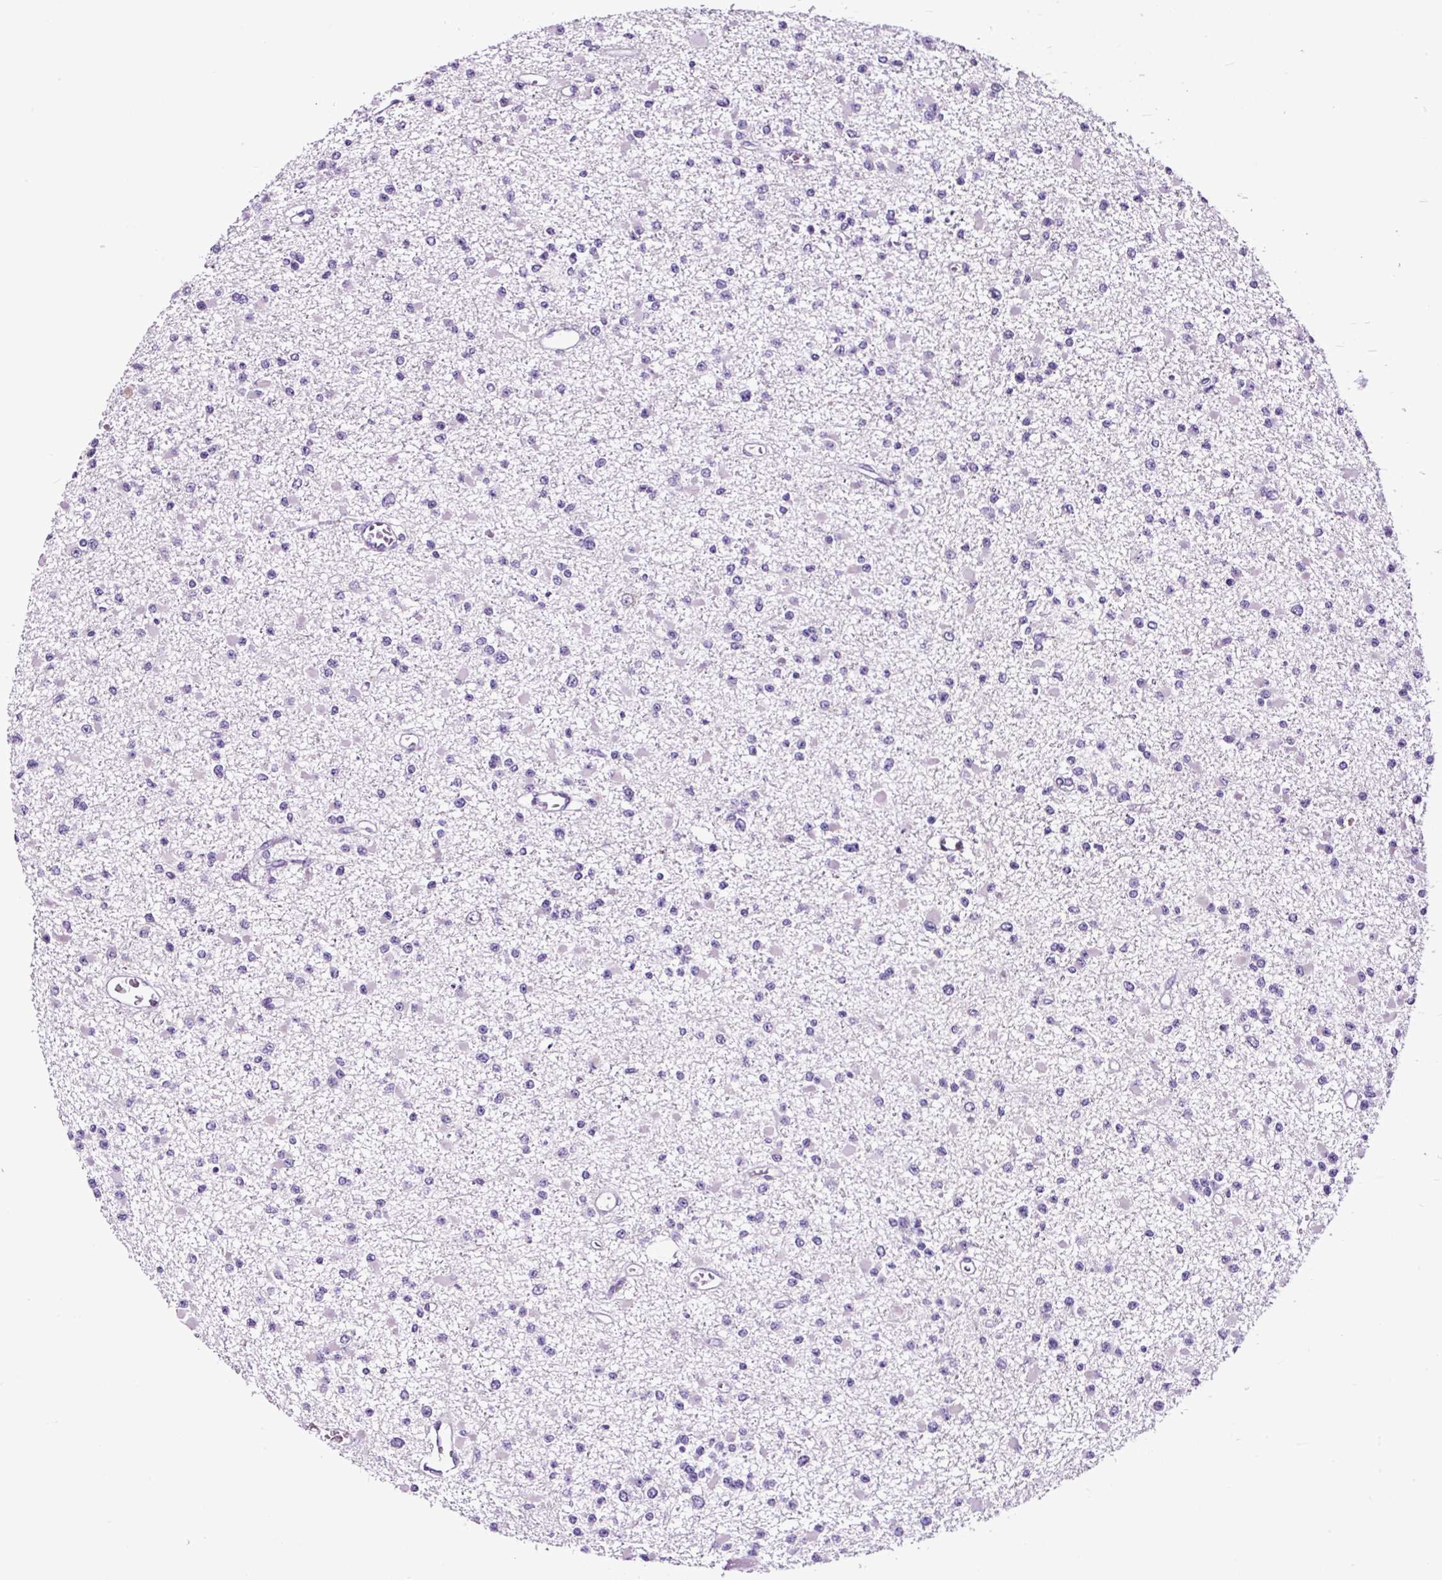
{"staining": {"intensity": "negative", "quantity": "none", "location": "none"}, "tissue": "glioma", "cell_type": "Tumor cells", "image_type": "cancer", "snomed": [{"axis": "morphology", "description": "Glioma, malignant, Low grade"}, {"axis": "topography", "description": "Brain"}], "caption": "Immunohistochemistry histopathology image of malignant glioma (low-grade) stained for a protein (brown), which exhibits no positivity in tumor cells.", "gene": "FBXL7", "patient": {"sex": "female", "age": 22}}